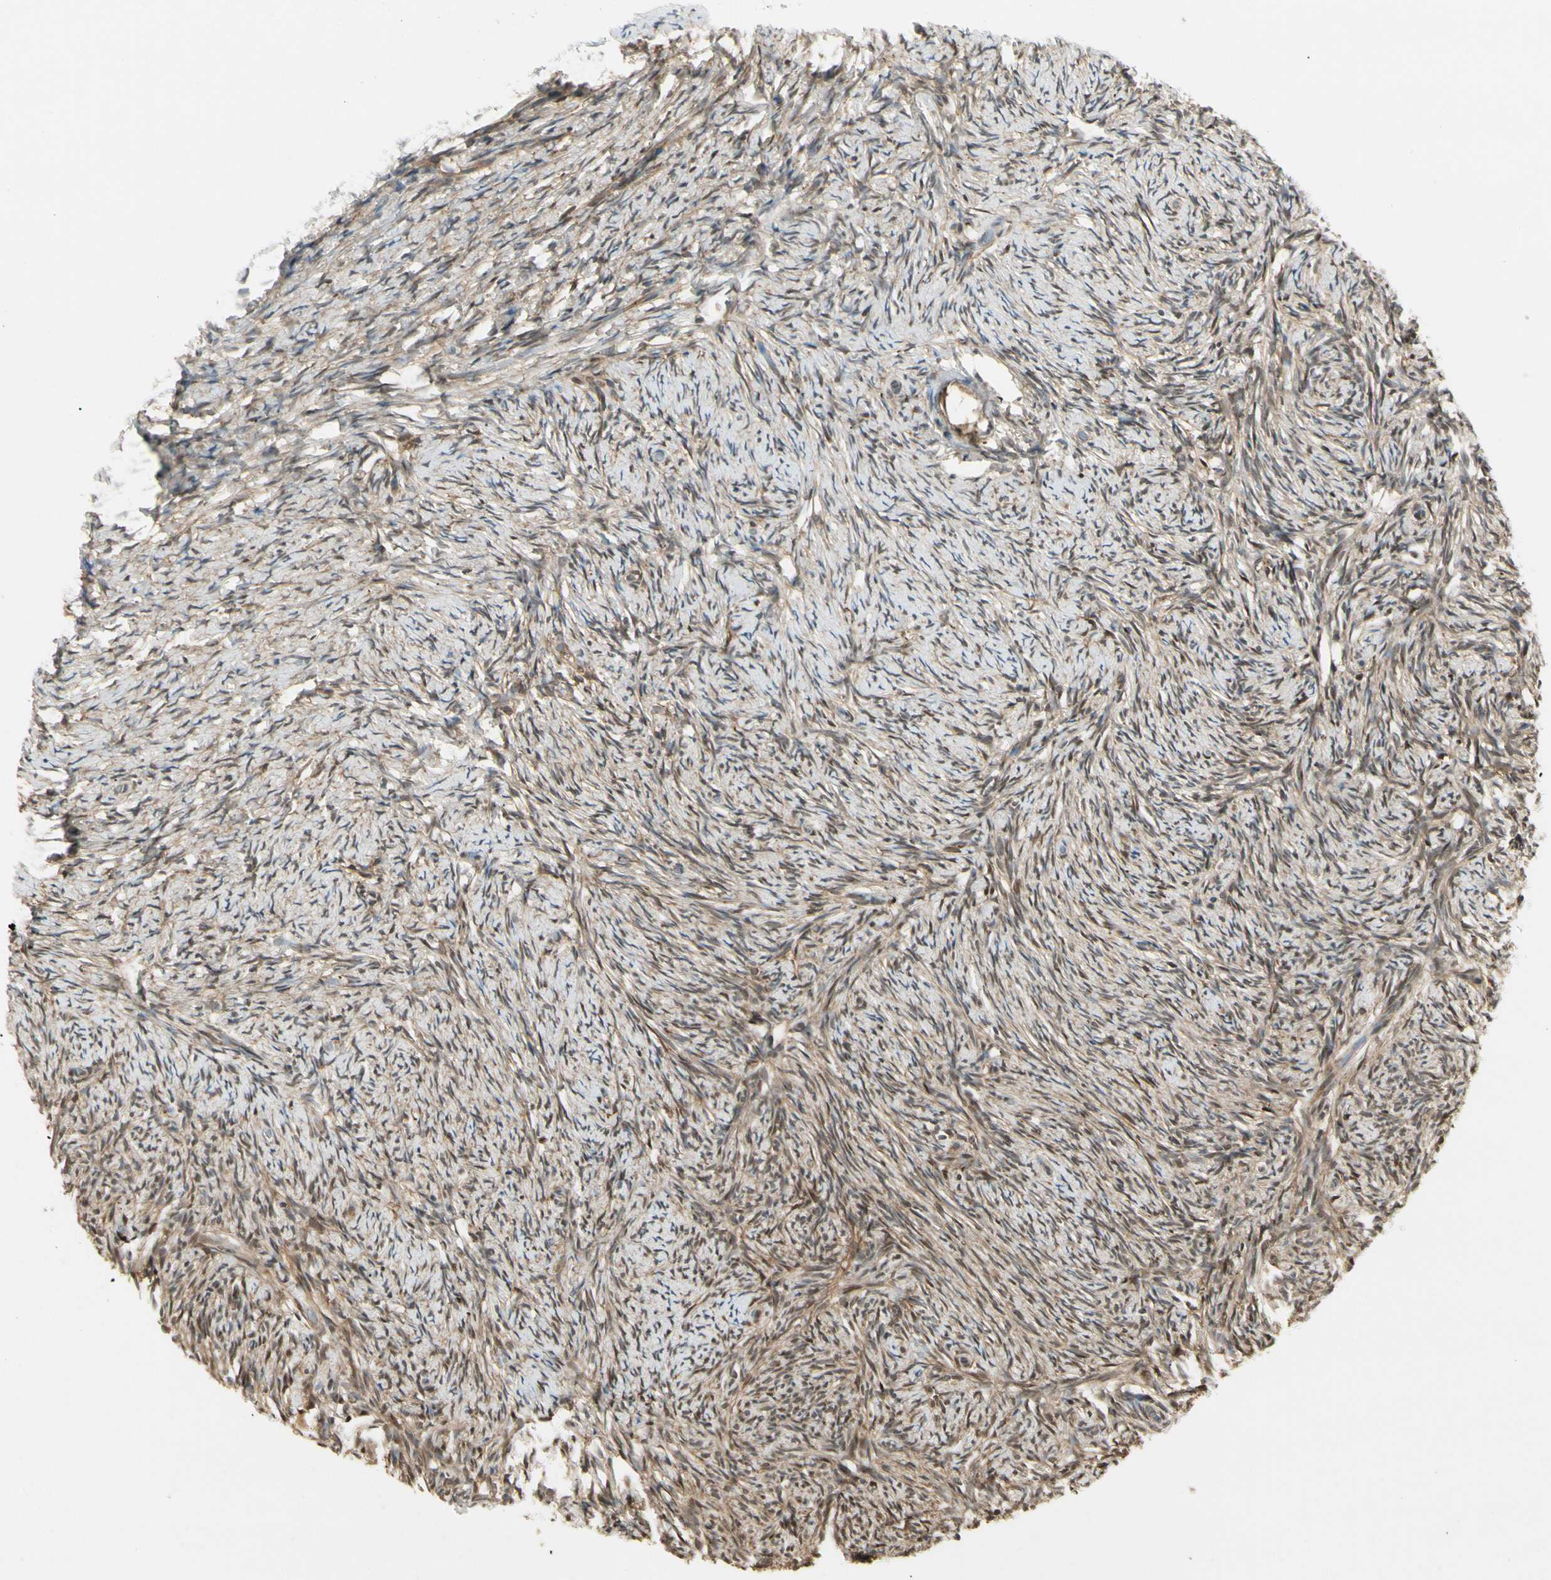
{"staining": {"intensity": "moderate", "quantity": ">75%", "location": "cytoplasmic/membranous"}, "tissue": "ovary", "cell_type": "Ovarian stroma cells", "image_type": "normal", "snomed": [{"axis": "morphology", "description": "Normal tissue, NOS"}, {"axis": "topography", "description": "Ovary"}], "caption": "Benign ovary was stained to show a protein in brown. There is medium levels of moderate cytoplasmic/membranous staining in approximately >75% of ovarian stroma cells. Nuclei are stained in blue.", "gene": "YWHAB", "patient": {"sex": "female", "age": 60}}